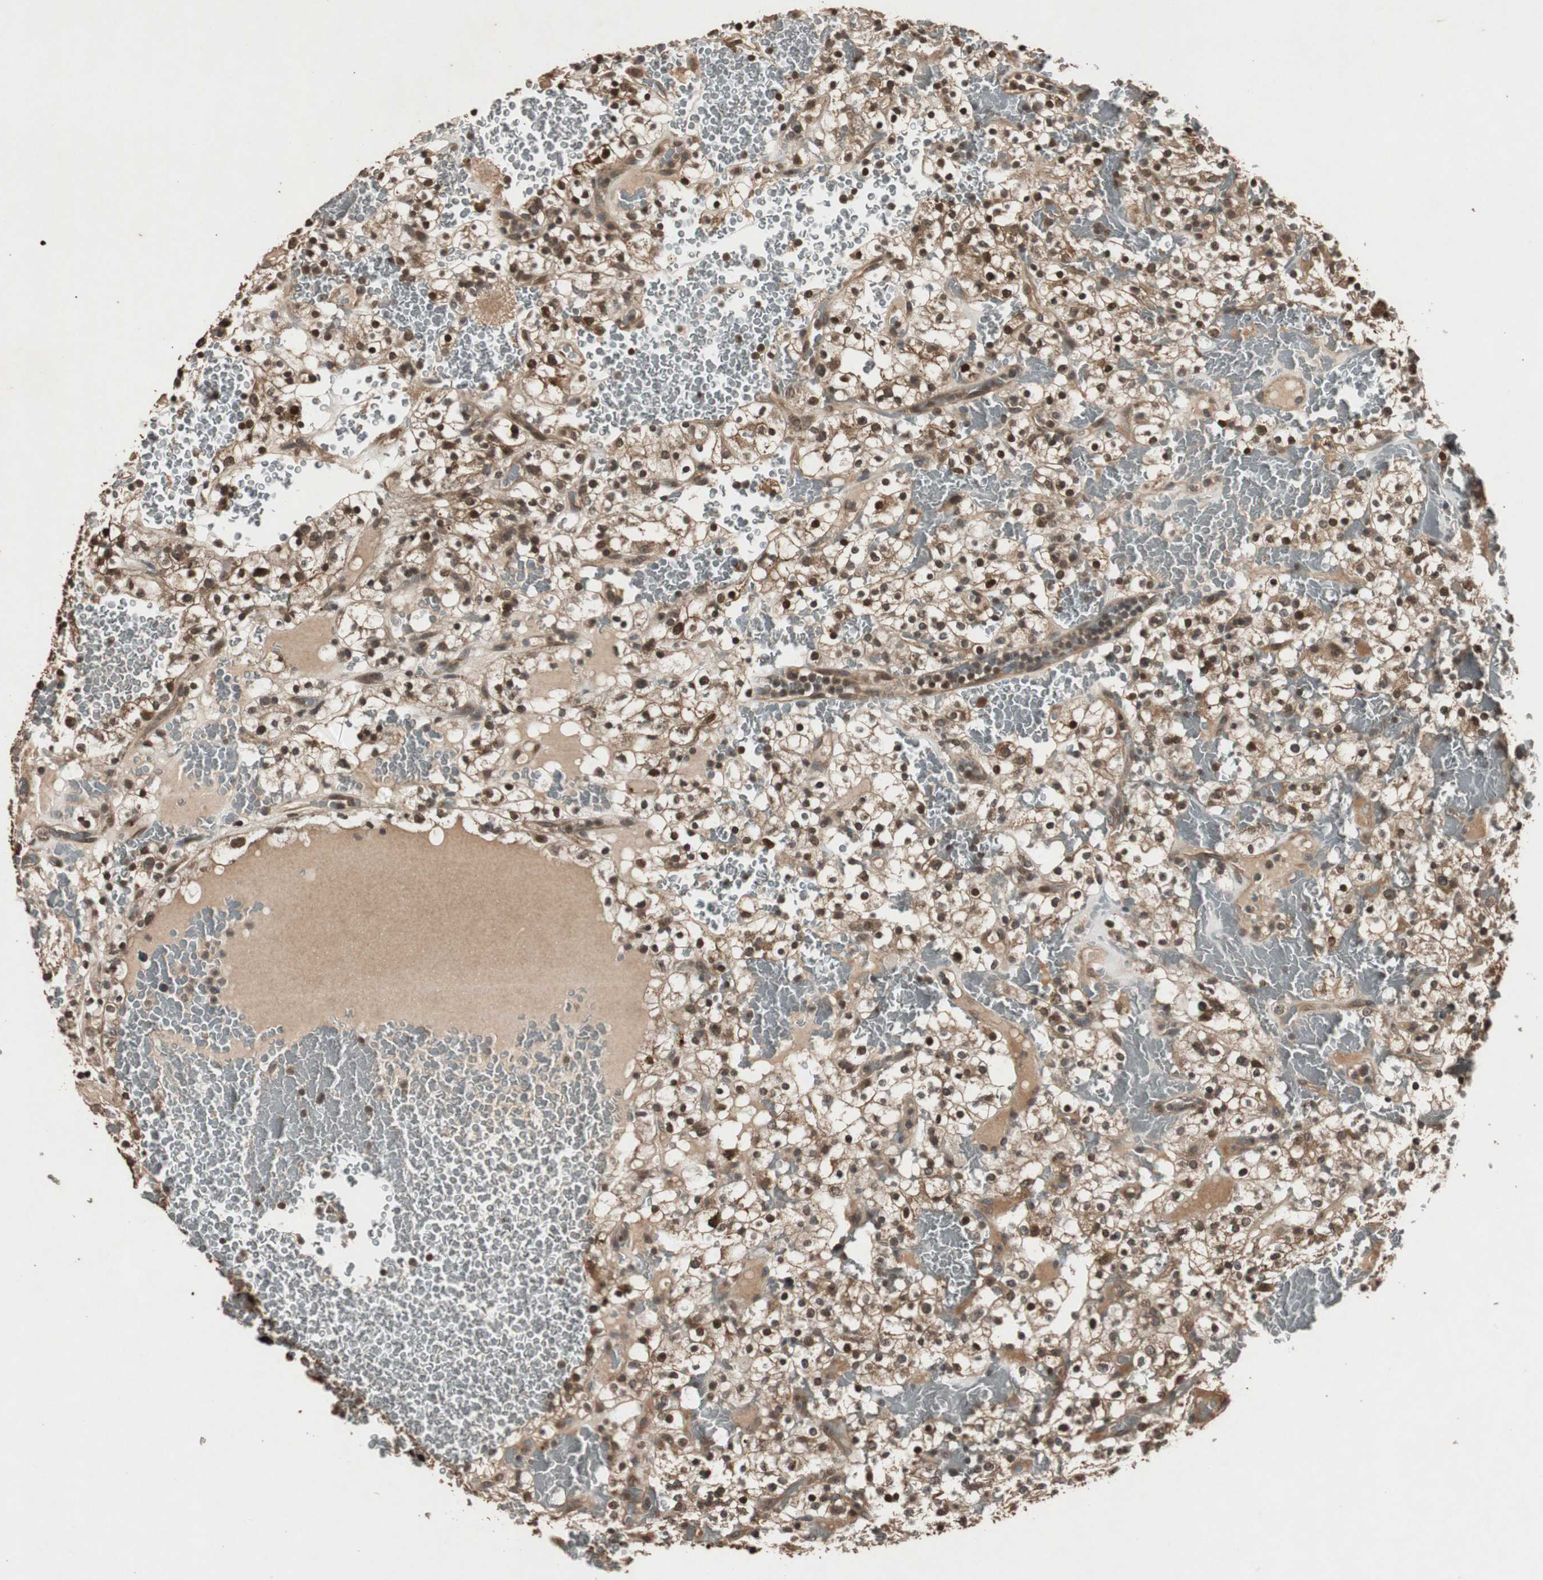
{"staining": {"intensity": "moderate", "quantity": ">75%", "location": "nuclear"}, "tissue": "renal cancer", "cell_type": "Tumor cells", "image_type": "cancer", "snomed": [{"axis": "morphology", "description": "Normal tissue, NOS"}, {"axis": "morphology", "description": "Adenocarcinoma, NOS"}, {"axis": "topography", "description": "Kidney"}], "caption": "The immunohistochemical stain labels moderate nuclear positivity in tumor cells of renal cancer tissue.", "gene": "SLIT2", "patient": {"sex": "female", "age": 72}}